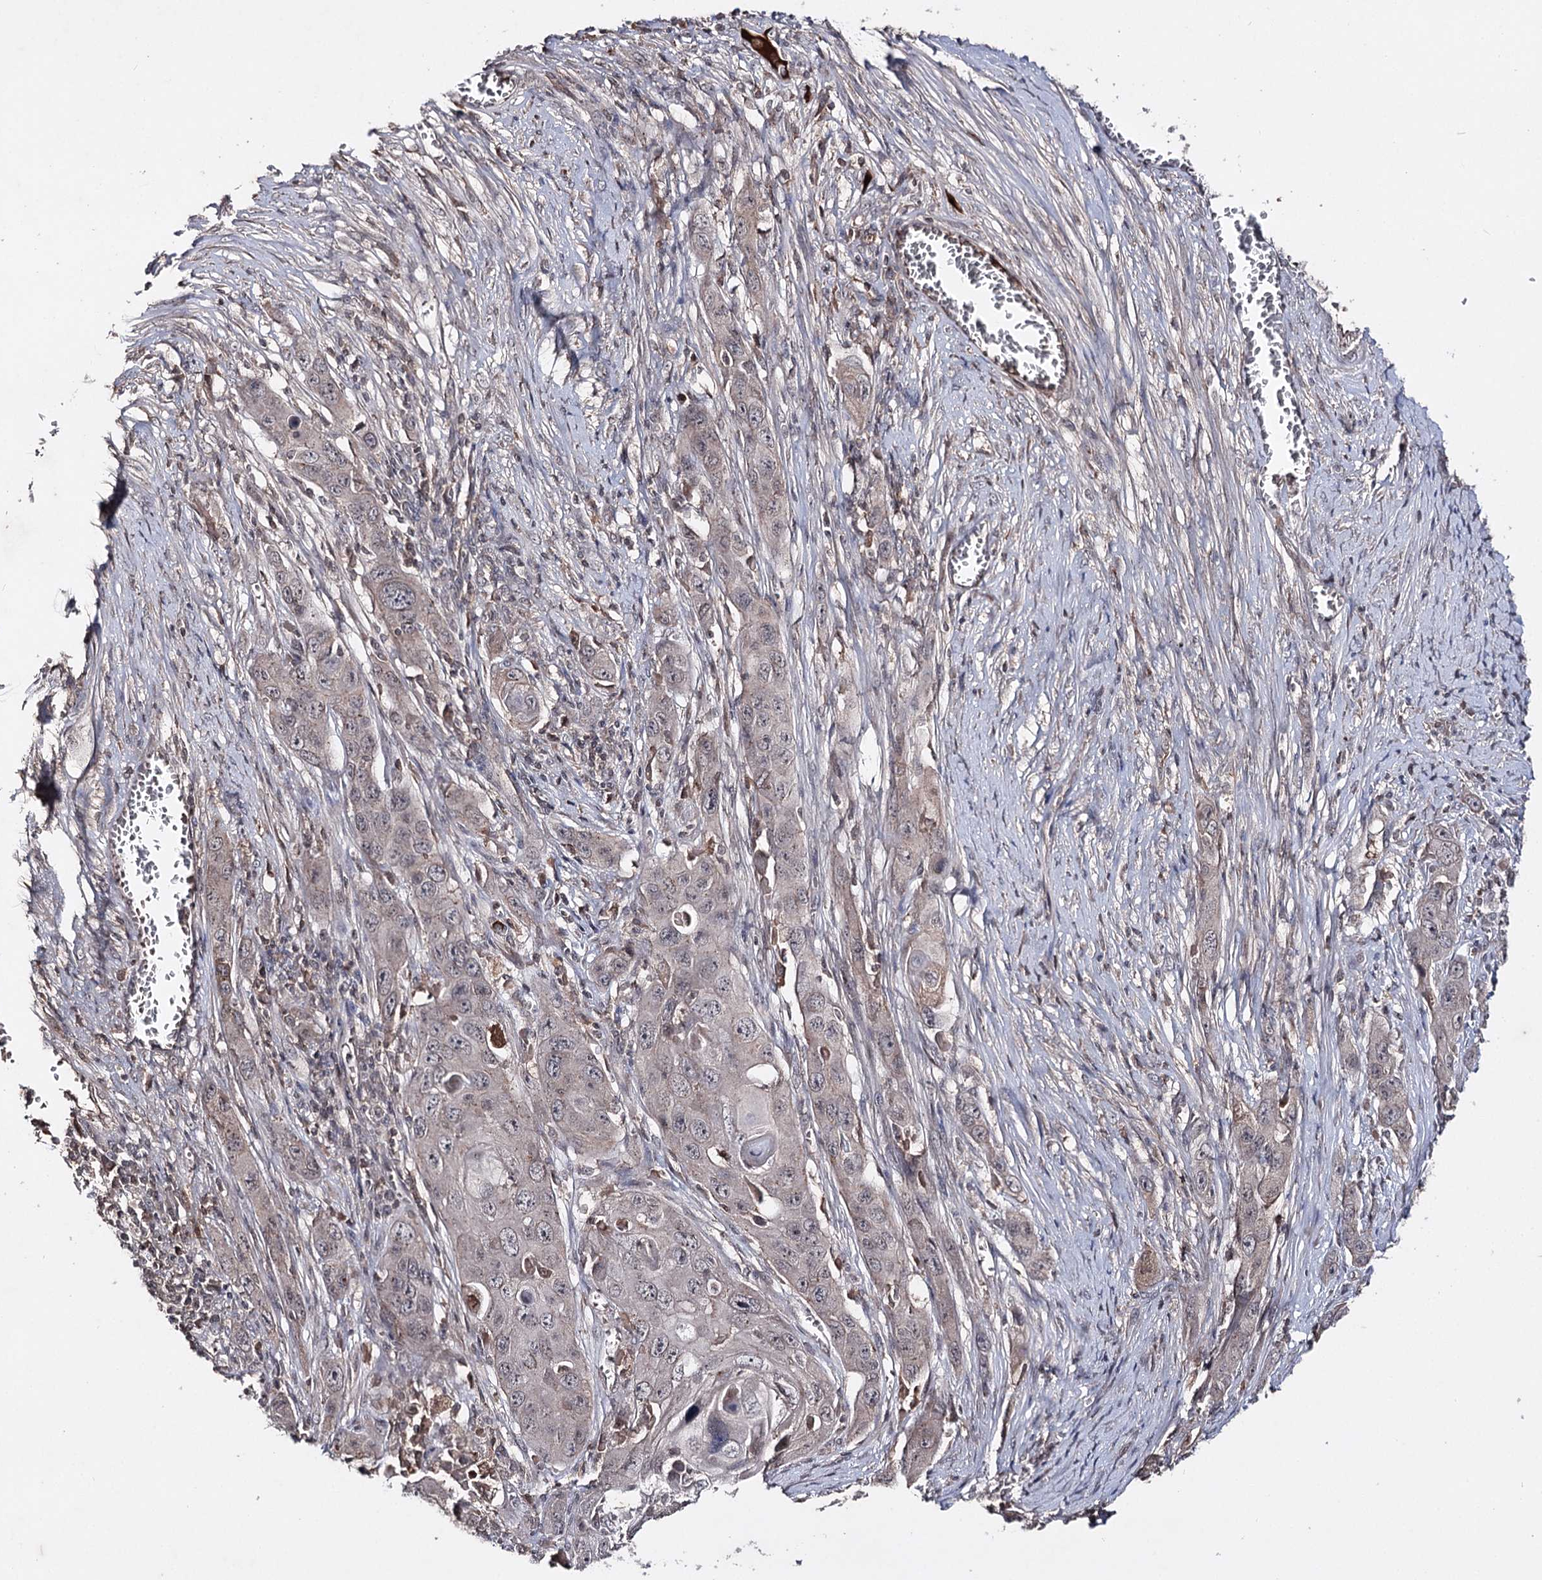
{"staining": {"intensity": "negative", "quantity": "none", "location": "none"}, "tissue": "skin cancer", "cell_type": "Tumor cells", "image_type": "cancer", "snomed": [{"axis": "morphology", "description": "Squamous cell carcinoma, NOS"}, {"axis": "topography", "description": "Skin"}], "caption": "This is a micrograph of immunohistochemistry (IHC) staining of skin squamous cell carcinoma, which shows no positivity in tumor cells.", "gene": "SYNGR3", "patient": {"sex": "male", "age": 55}}